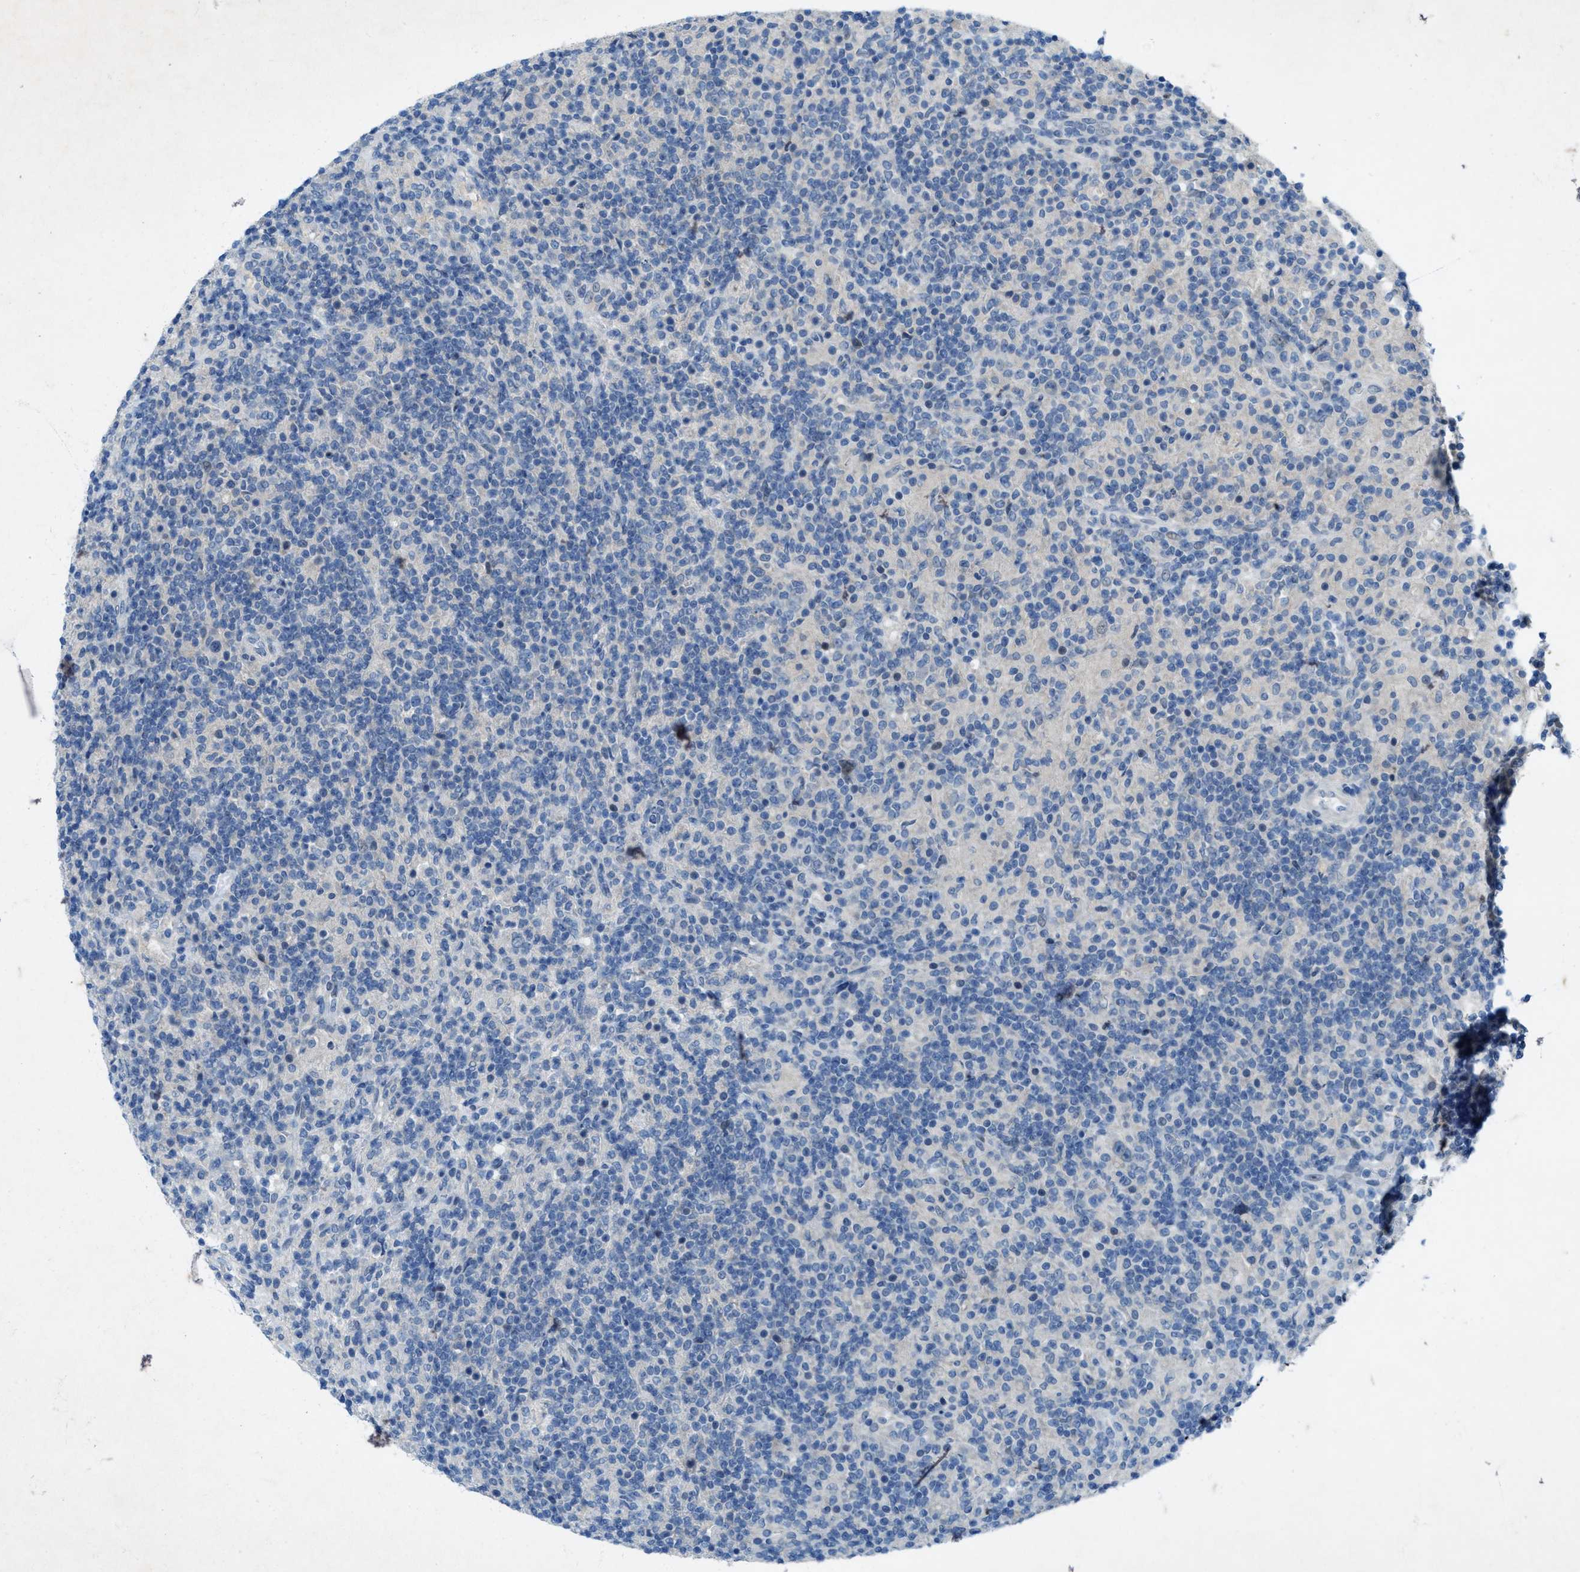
{"staining": {"intensity": "negative", "quantity": "none", "location": "none"}, "tissue": "lymphoma", "cell_type": "Tumor cells", "image_type": "cancer", "snomed": [{"axis": "morphology", "description": "Hodgkin's disease, NOS"}, {"axis": "topography", "description": "Lymph node"}], "caption": "High power microscopy image of an immunohistochemistry photomicrograph of Hodgkin's disease, revealing no significant expression in tumor cells.", "gene": "URGCP", "patient": {"sex": "male", "age": 70}}